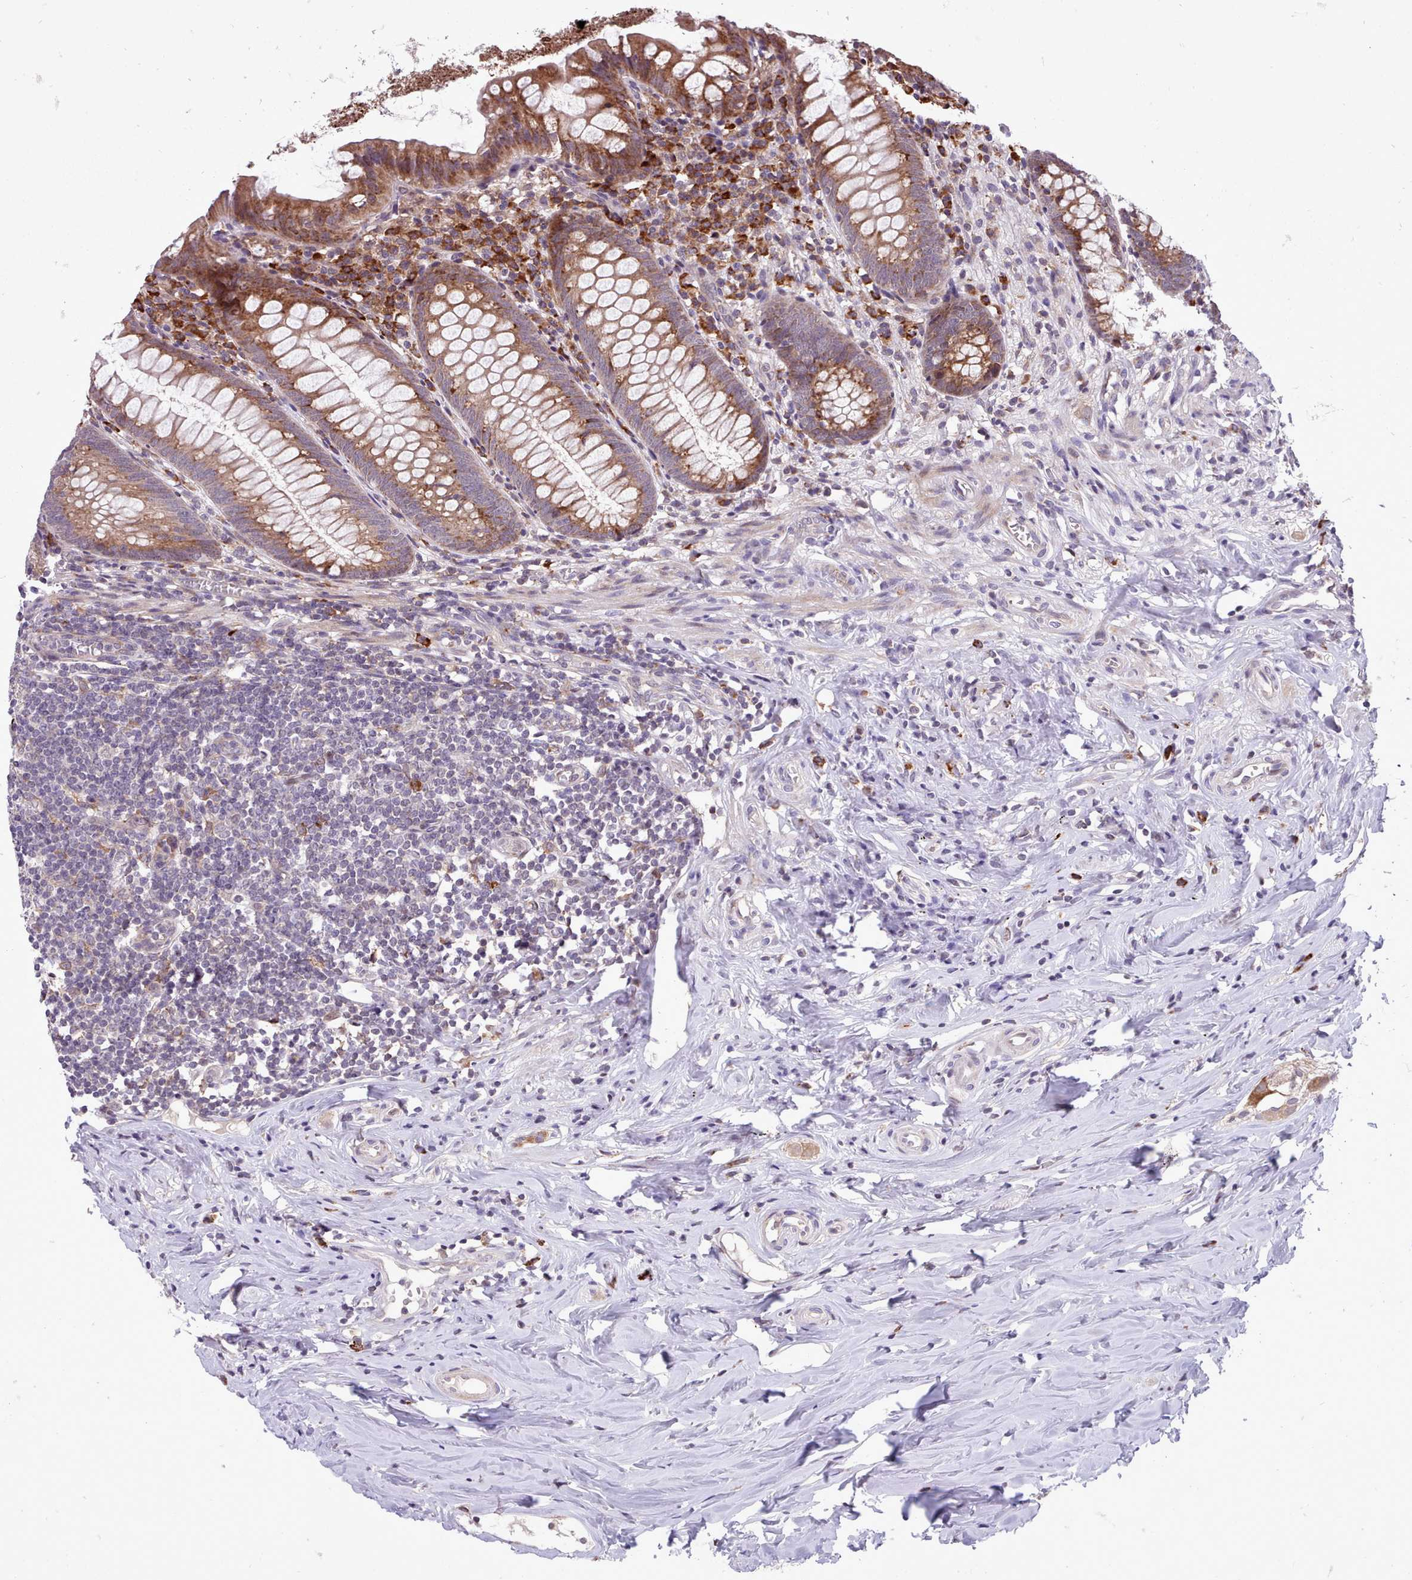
{"staining": {"intensity": "moderate", "quantity": ">75%", "location": "cytoplasmic/membranous"}, "tissue": "appendix", "cell_type": "Glandular cells", "image_type": "normal", "snomed": [{"axis": "morphology", "description": "Normal tissue, NOS"}, {"axis": "topography", "description": "Appendix"}], "caption": "Appendix stained with immunohistochemistry displays moderate cytoplasmic/membranous expression in approximately >75% of glandular cells. Using DAB (brown) and hematoxylin (blue) stains, captured at high magnification using brightfield microscopy.", "gene": "TTLL3", "patient": {"sex": "female", "age": 51}}